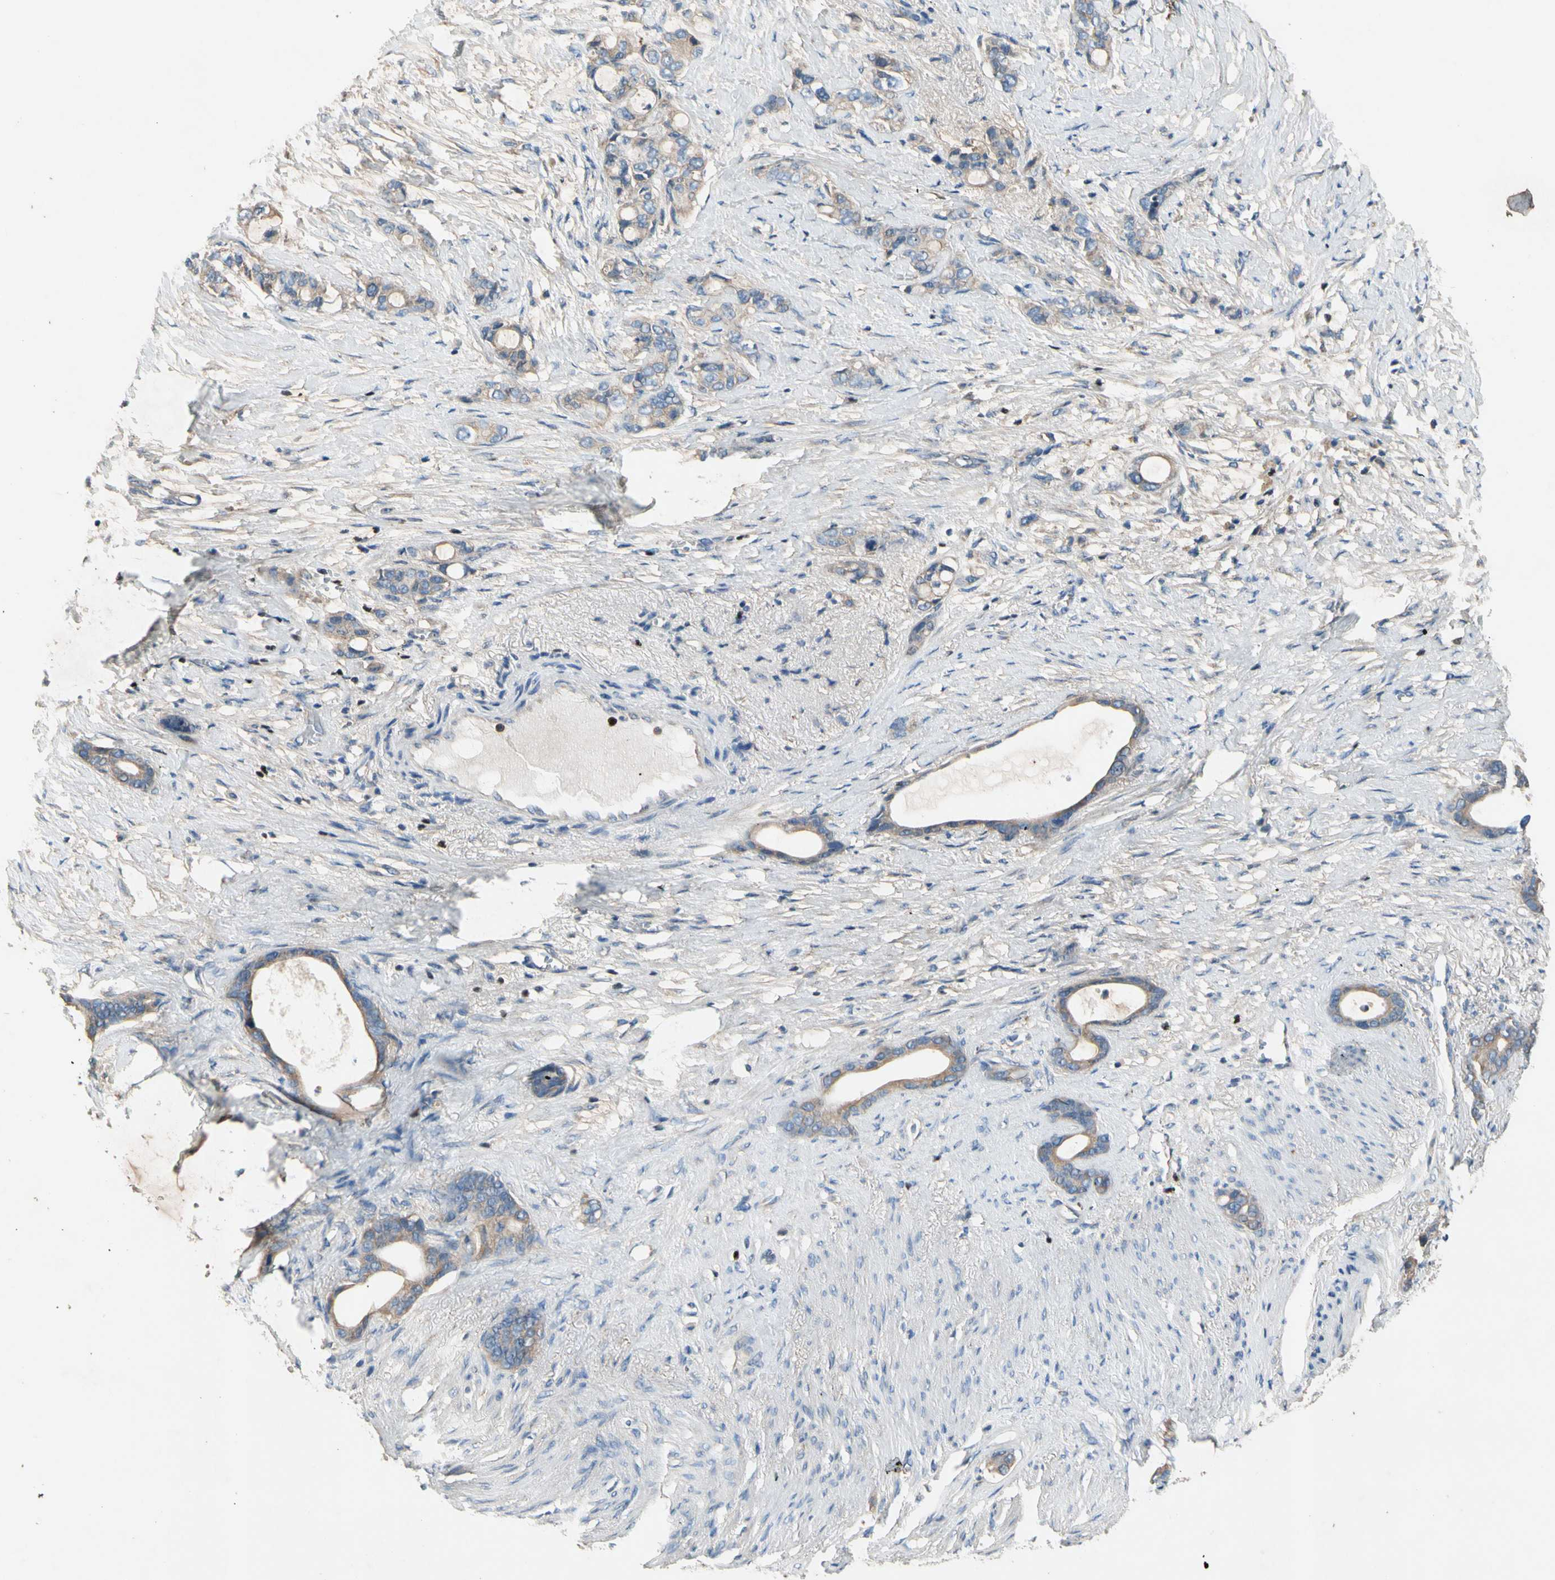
{"staining": {"intensity": "weak", "quantity": ">75%", "location": "cytoplasmic/membranous"}, "tissue": "stomach cancer", "cell_type": "Tumor cells", "image_type": "cancer", "snomed": [{"axis": "morphology", "description": "Adenocarcinoma, NOS"}, {"axis": "topography", "description": "Stomach"}], "caption": "Immunohistochemical staining of adenocarcinoma (stomach) exhibits low levels of weak cytoplasmic/membranous positivity in about >75% of tumor cells.", "gene": "TBX21", "patient": {"sex": "female", "age": 75}}